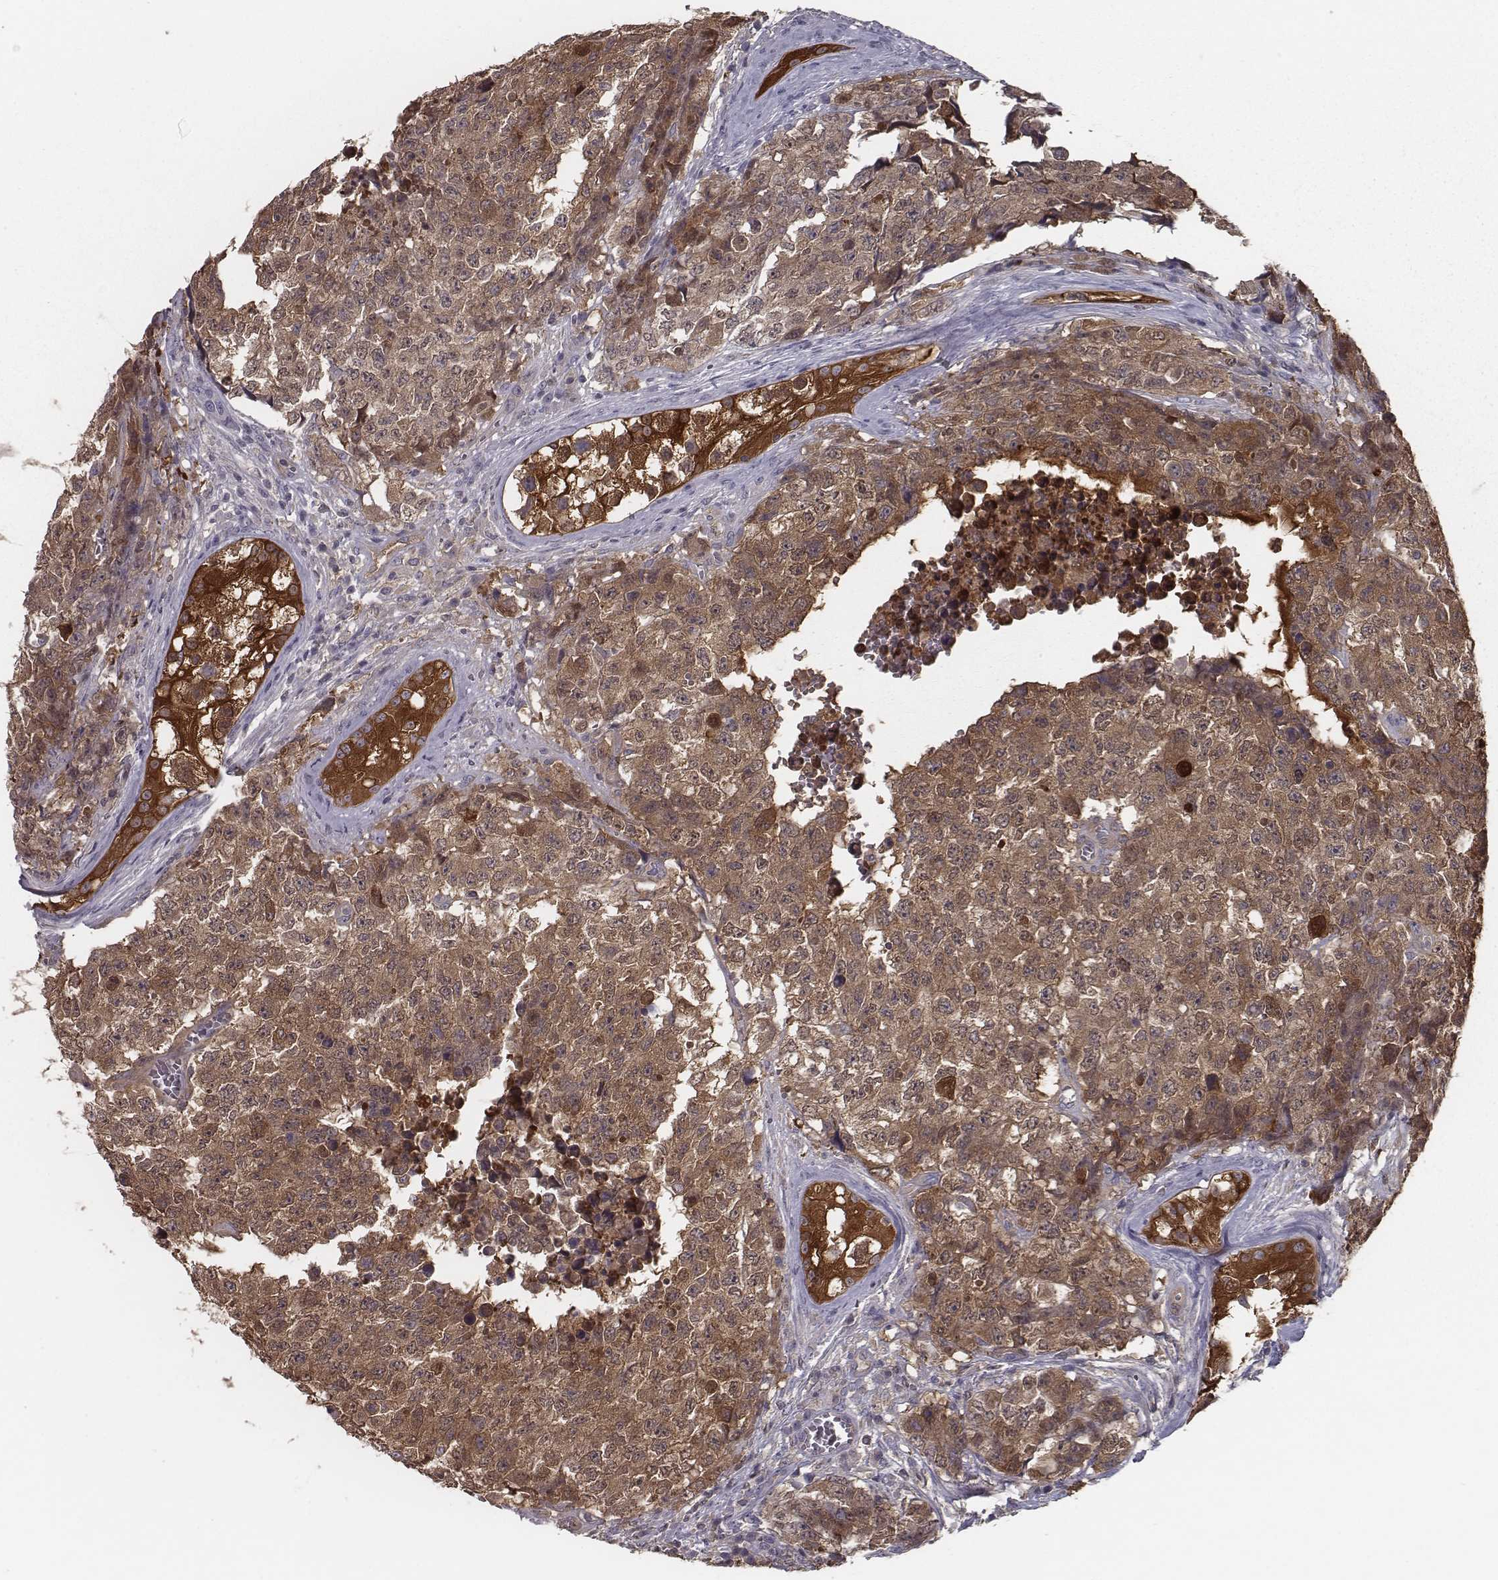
{"staining": {"intensity": "moderate", "quantity": ">75%", "location": "cytoplasmic/membranous"}, "tissue": "testis cancer", "cell_type": "Tumor cells", "image_type": "cancer", "snomed": [{"axis": "morphology", "description": "Carcinoma, Embryonal, NOS"}, {"axis": "topography", "description": "Testis"}], "caption": "A brown stain labels moderate cytoplasmic/membranous positivity of a protein in embryonal carcinoma (testis) tumor cells.", "gene": "ISYNA1", "patient": {"sex": "male", "age": 23}}